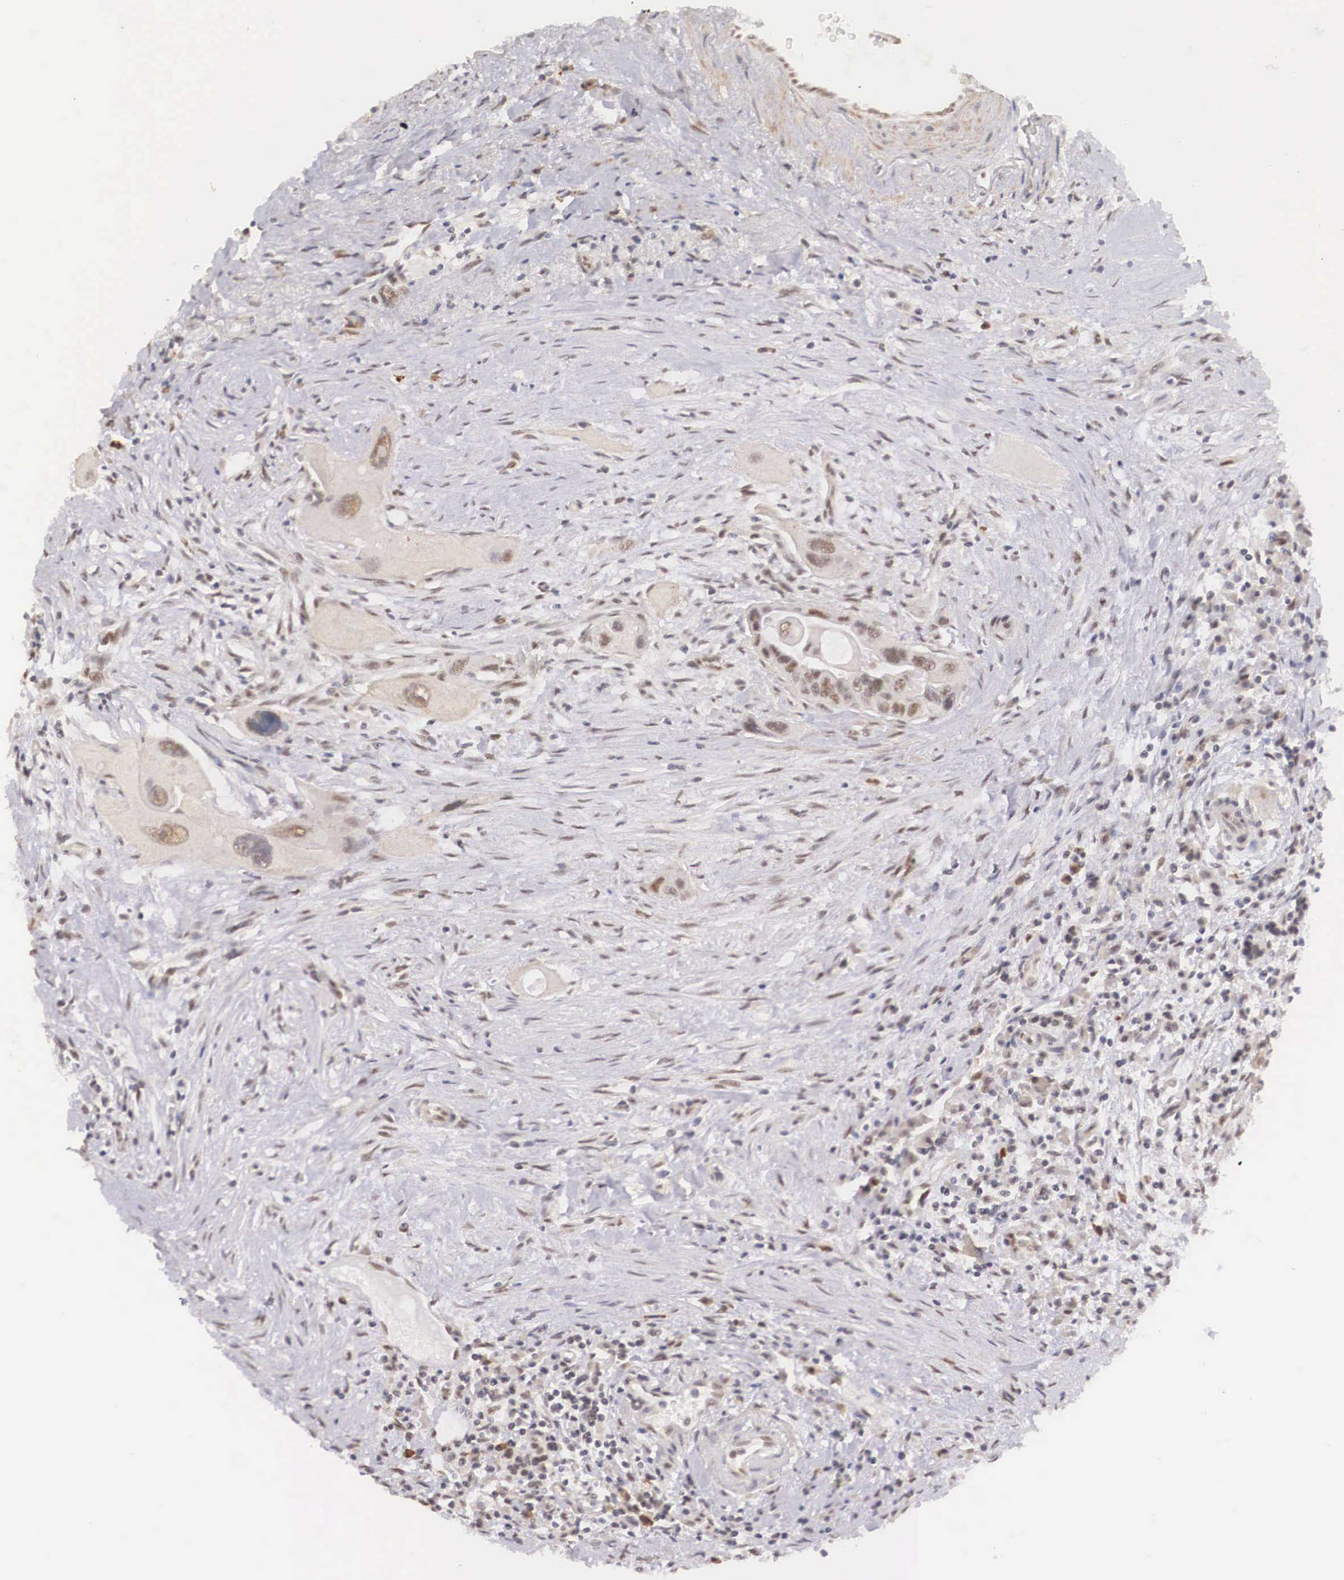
{"staining": {"intensity": "weak", "quantity": "25%-75%", "location": "cytoplasmic/membranous,nuclear"}, "tissue": "pancreas", "cell_type": "Exocrine glandular cells", "image_type": "normal", "snomed": [{"axis": "morphology", "description": "Normal tissue, NOS"}, {"axis": "topography", "description": "Pancreas"}], "caption": "Approximately 25%-75% of exocrine glandular cells in normal human pancreas reveal weak cytoplasmic/membranous,nuclear protein expression as visualized by brown immunohistochemical staining.", "gene": "ZNF275", "patient": {"sex": "male", "age": 73}}